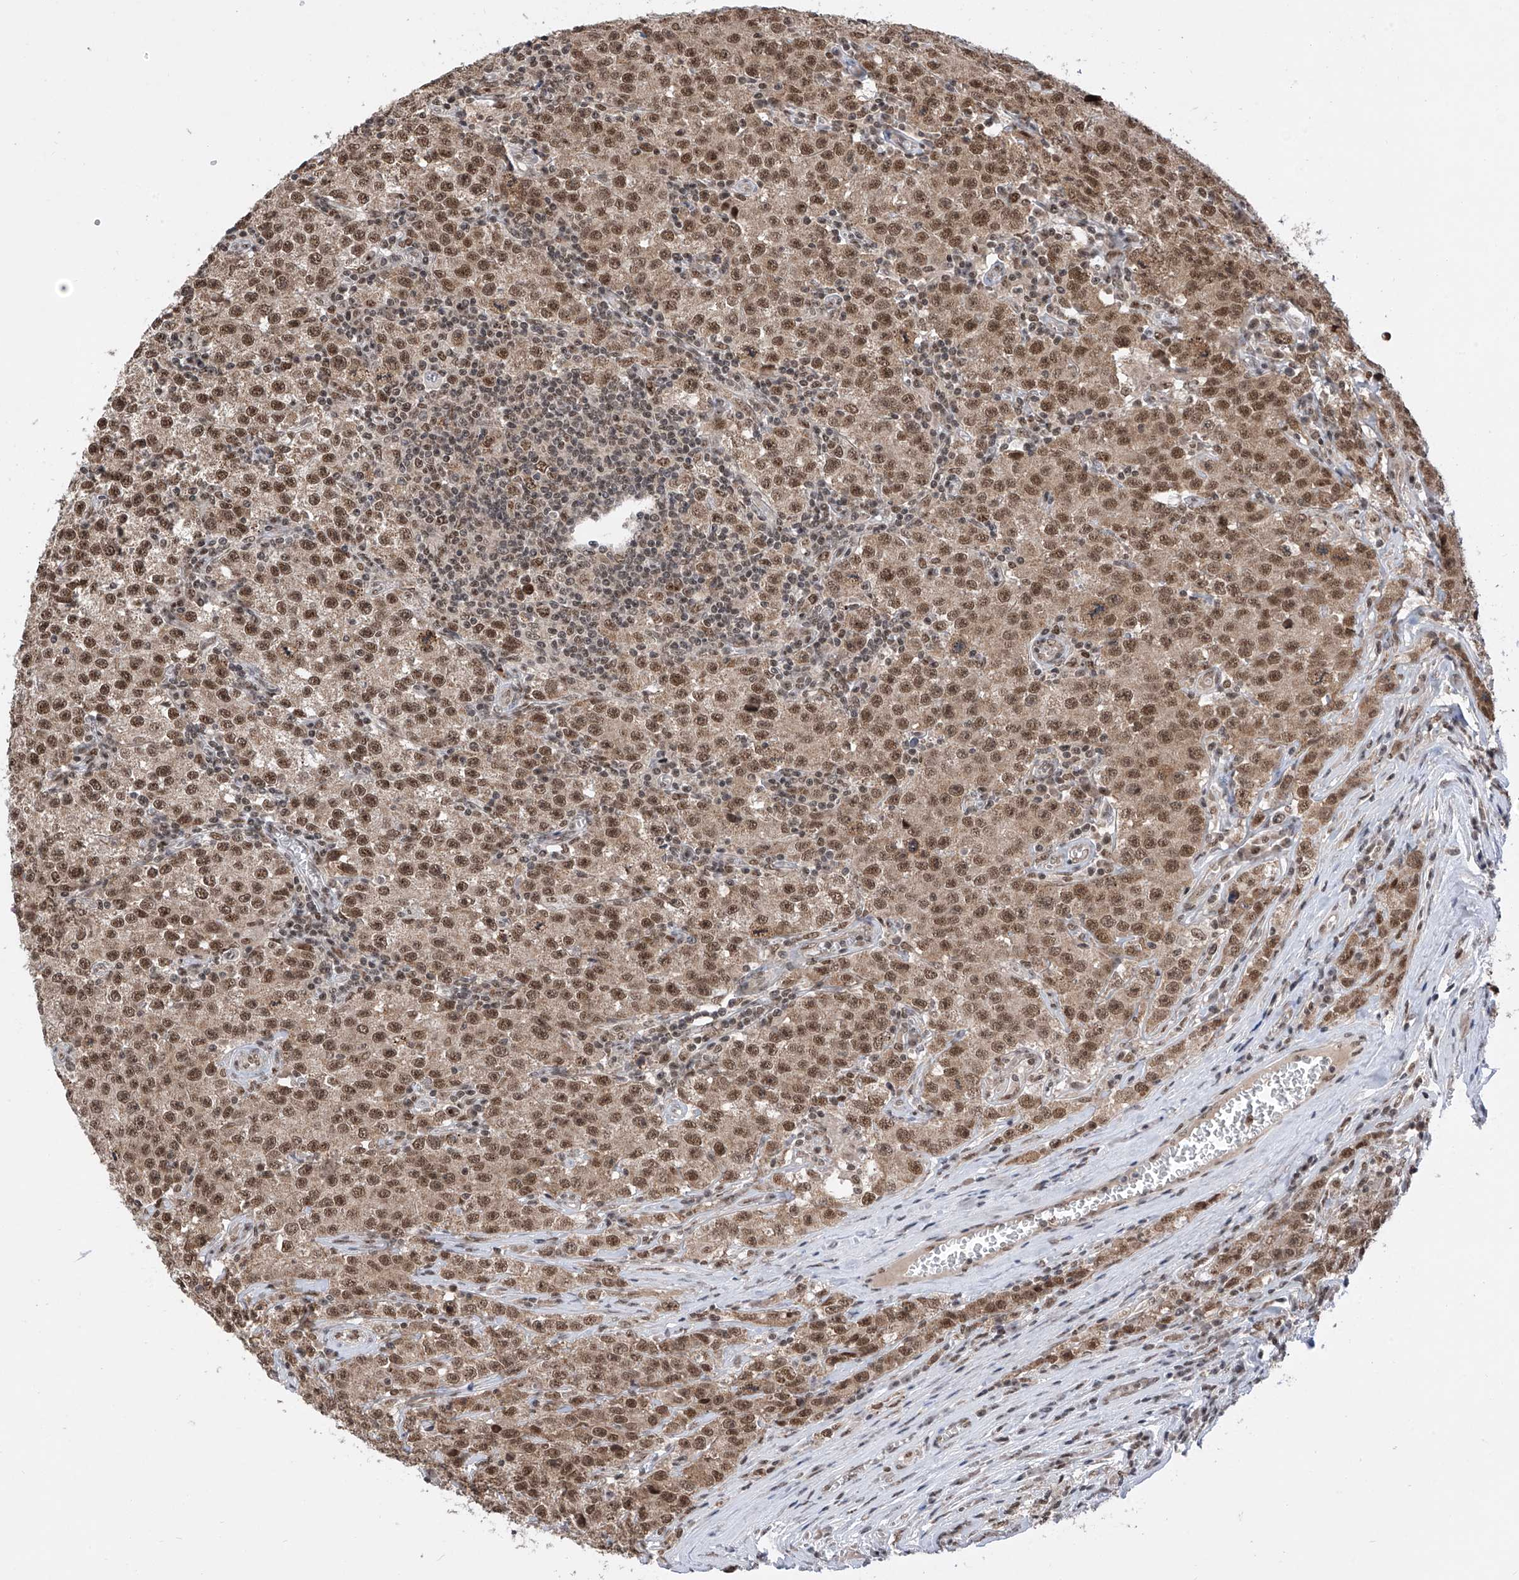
{"staining": {"intensity": "moderate", "quantity": ">75%", "location": "nuclear"}, "tissue": "testis cancer", "cell_type": "Tumor cells", "image_type": "cancer", "snomed": [{"axis": "morphology", "description": "Seminoma, NOS"}, {"axis": "morphology", "description": "Carcinoma, Embryonal, NOS"}, {"axis": "topography", "description": "Testis"}], "caption": "Testis embryonal carcinoma stained for a protein (brown) exhibits moderate nuclear positive positivity in about >75% of tumor cells.", "gene": "RPAIN", "patient": {"sex": "male", "age": 43}}